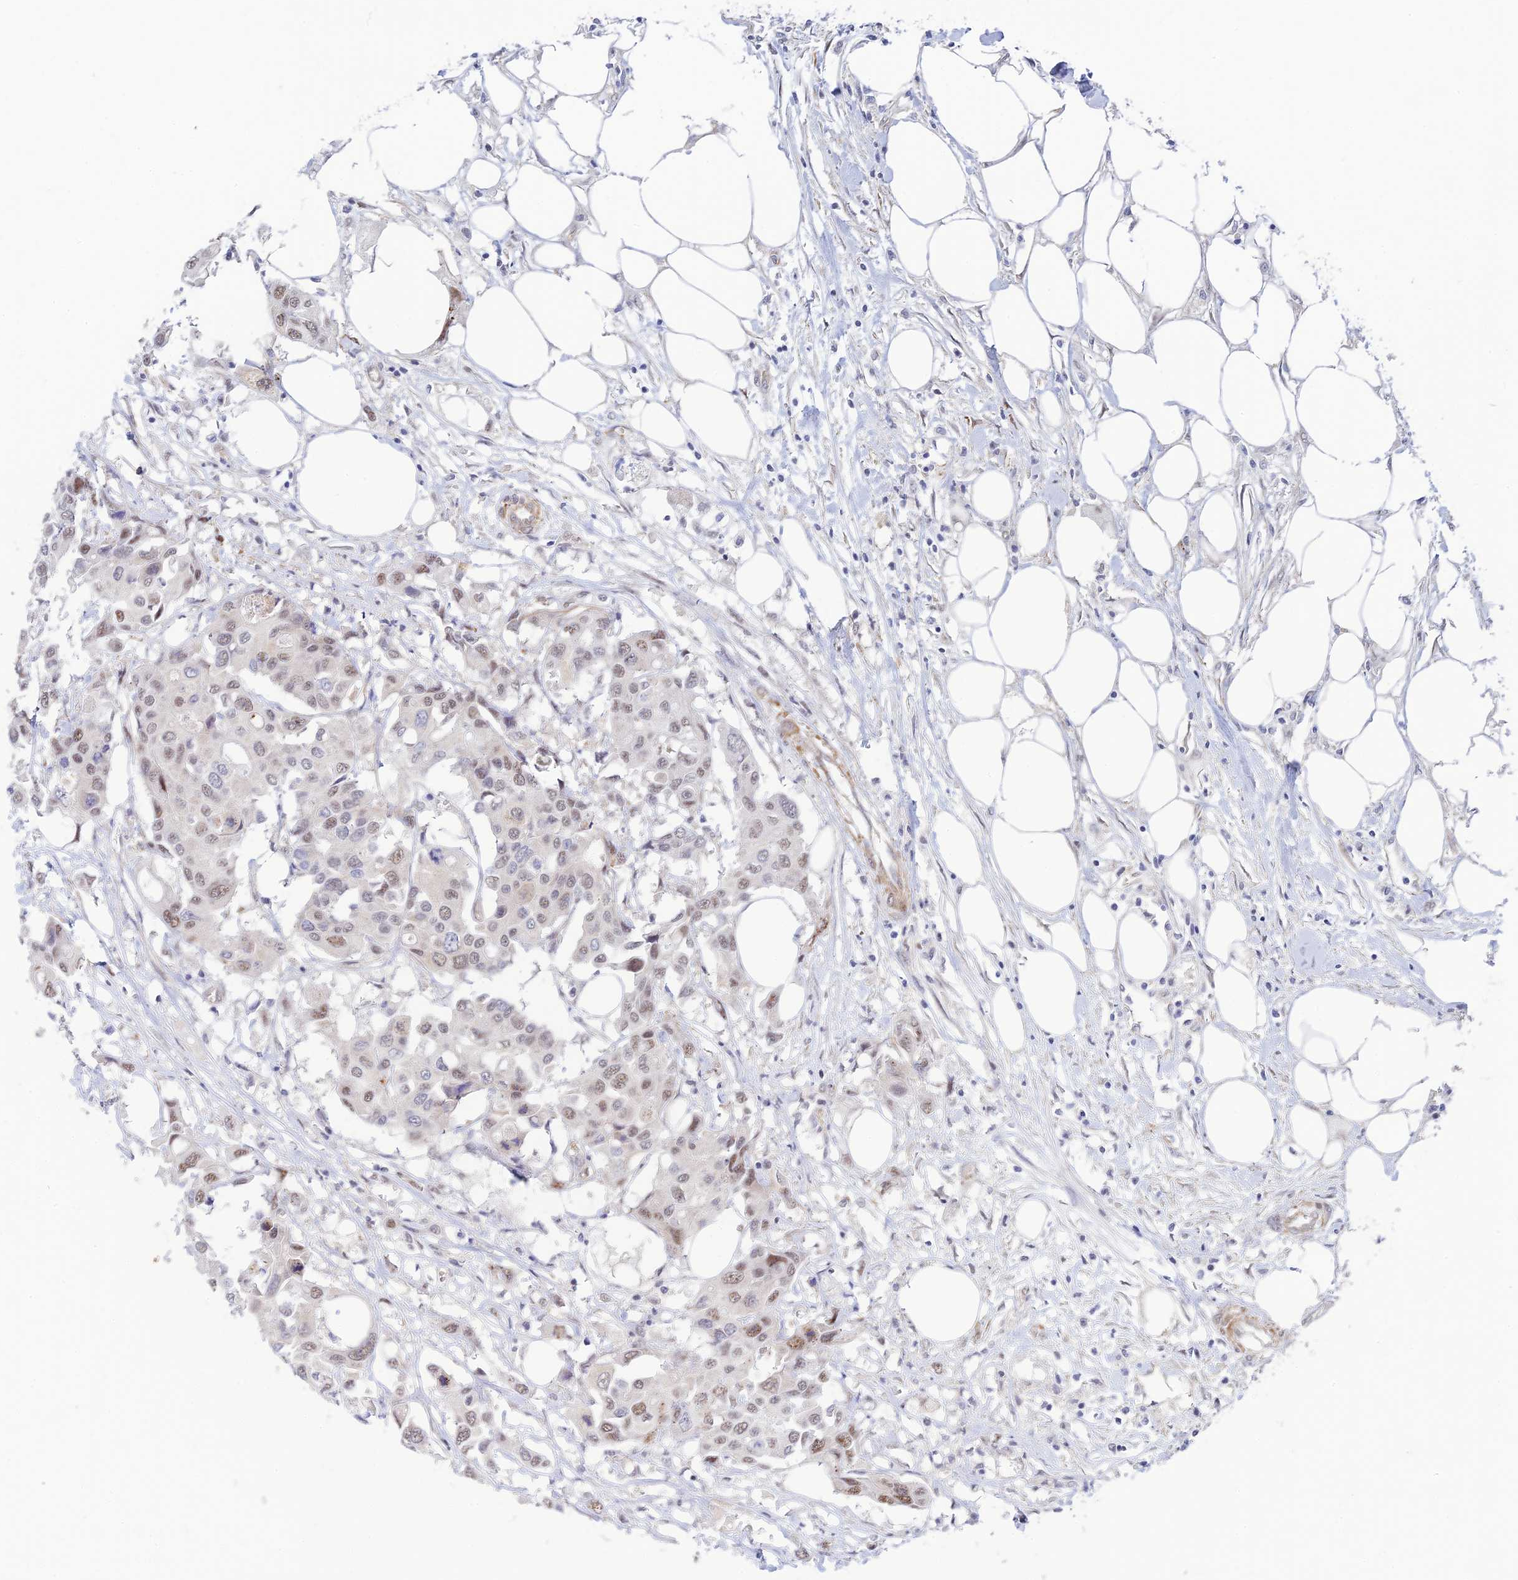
{"staining": {"intensity": "weak", "quantity": ">75%", "location": "nuclear"}, "tissue": "colorectal cancer", "cell_type": "Tumor cells", "image_type": "cancer", "snomed": [{"axis": "morphology", "description": "Adenocarcinoma, NOS"}, {"axis": "topography", "description": "Colon"}], "caption": "Colorectal adenocarcinoma stained for a protein (brown) exhibits weak nuclear positive positivity in approximately >75% of tumor cells.", "gene": "CFAP92", "patient": {"sex": "male", "age": 77}}